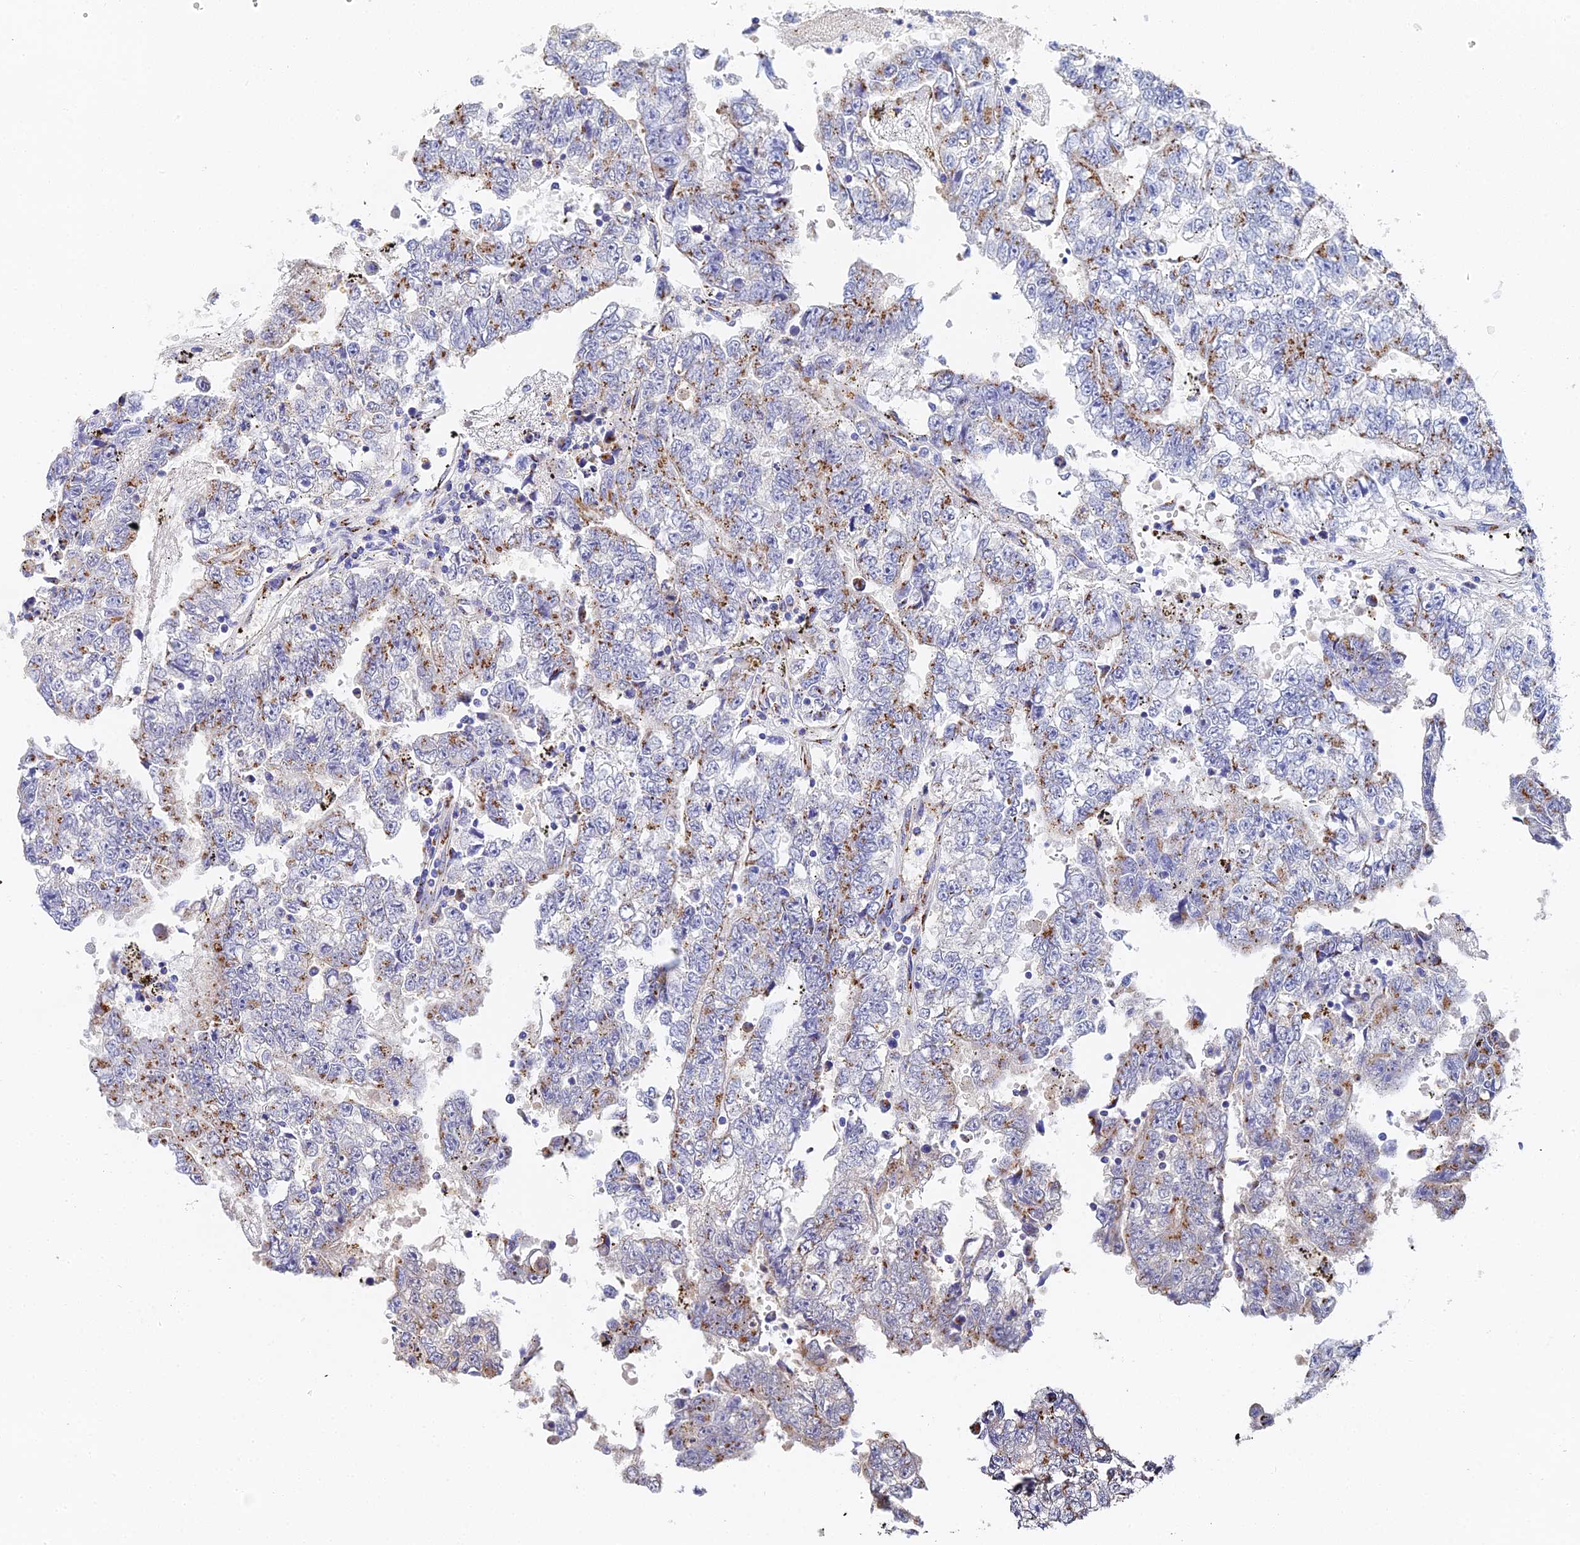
{"staining": {"intensity": "moderate", "quantity": "25%-75%", "location": "cytoplasmic/membranous"}, "tissue": "testis cancer", "cell_type": "Tumor cells", "image_type": "cancer", "snomed": [{"axis": "morphology", "description": "Carcinoma, Embryonal, NOS"}, {"axis": "topography", "description": "Testis"}], "caption": "IHC image of testis cancer stained for a protein (brown), which displays medium levels of moderate cytoplasmic/membranous expression in about 25%-75% of tumor cells.", "gene": "ENSG00000268674", "patient": {"sex": "male", "age": 25}}